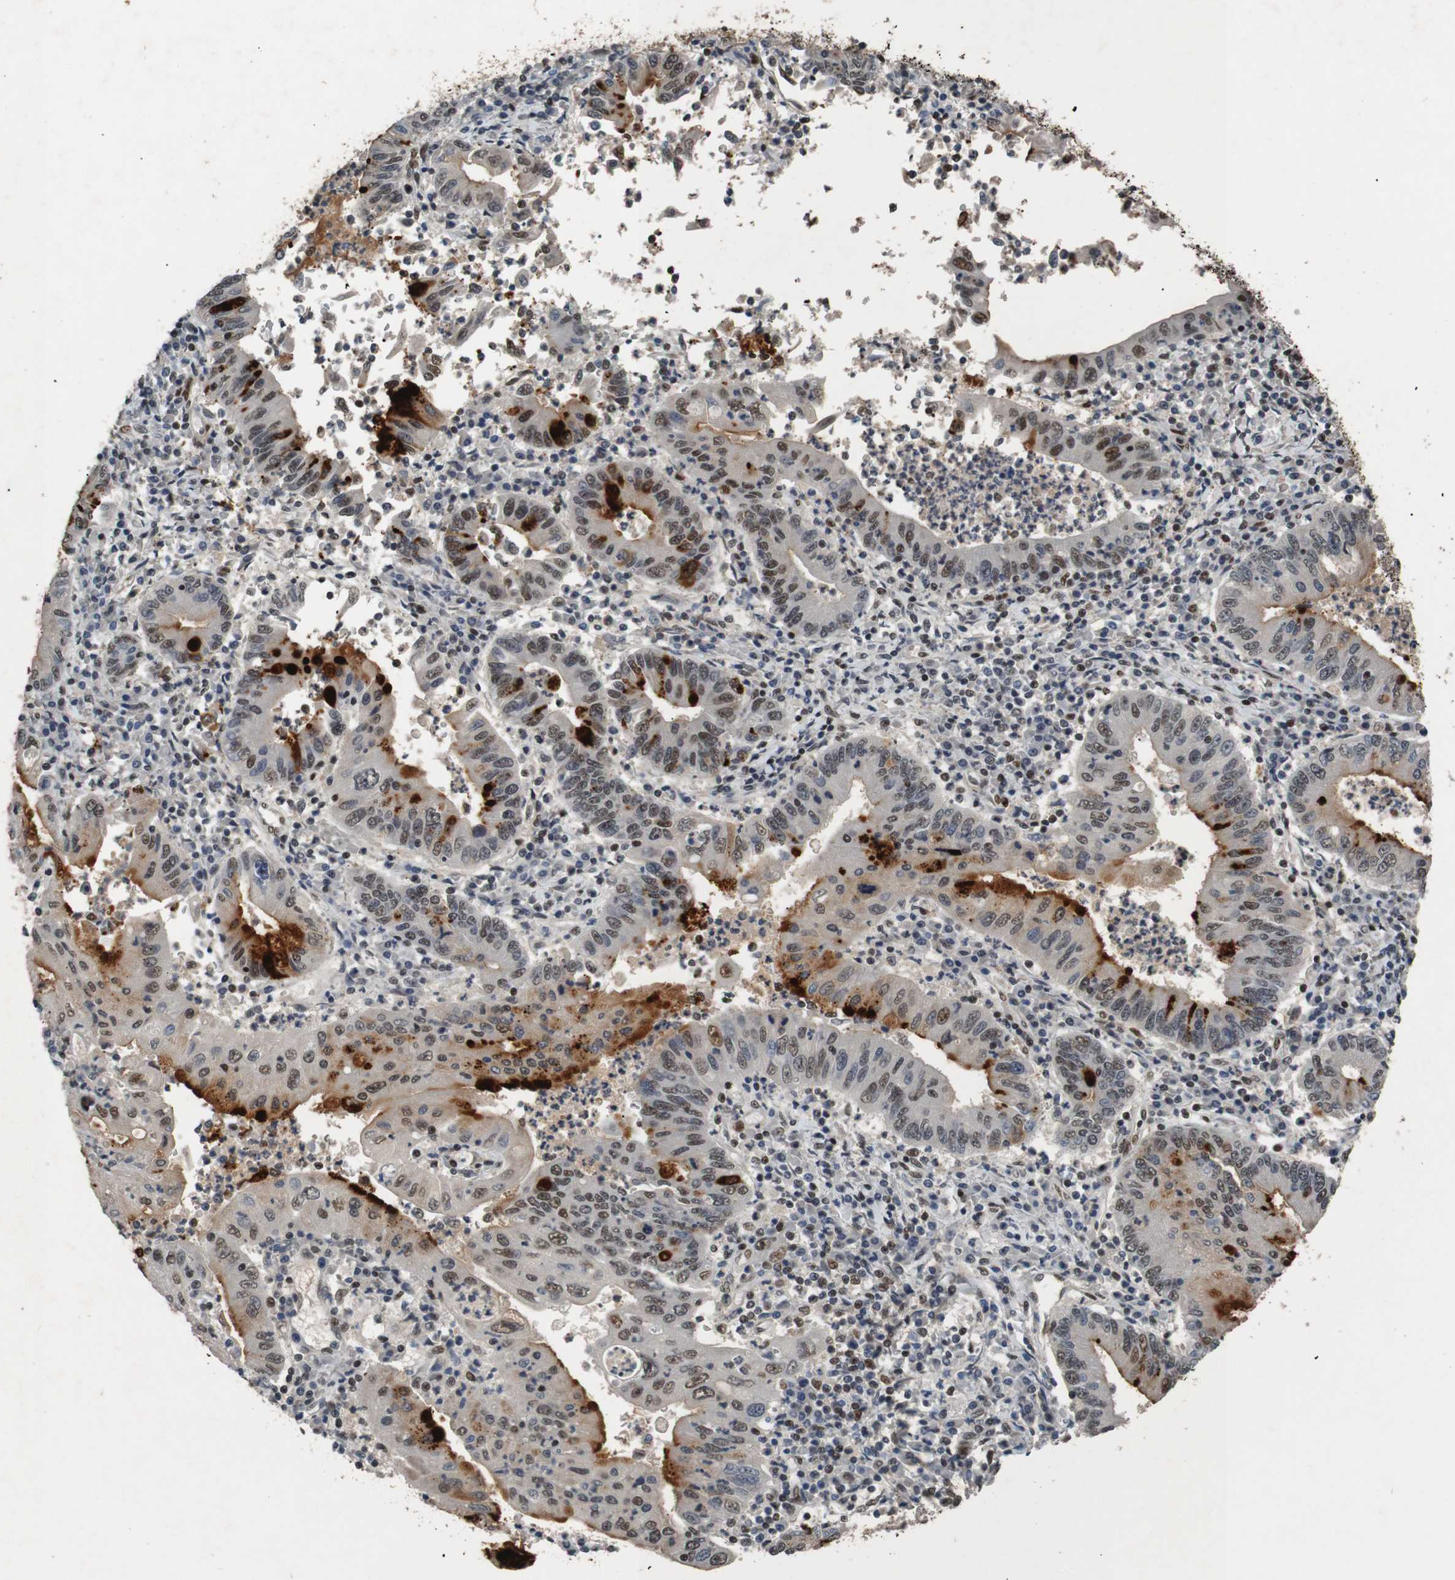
{"staining": {"intensity": "strong", "quantity": "25%-75%", "location": "cytoplasmic/membranous,nuclear"}, "tissue": "stomach cancer", "cell_type": "Tumor cells", "image_type": "cancer", "snomed": [{"axis": "morphology", "description": "Normal tissue, NOS"}, {"axis": "morphology", "description": "Adenocarcinoma, NOS"}, {"axis": "topography", "description": "Esophagus"}, {"axis": "topography", "description": "Stomach, upper"}, {"axis": "topography", "description": "Peripheral nerve tissue"}], "caption": "This photomicrograph reveals stomach cancer stained with immunohistochemistry to label a protein in brown. The cytoplasmic/membranous and nuclear of tumor cells show strong positivity for the protein. Nuclei are counter-stained blue.", "gene": "HEXIM1", "patient": {"sex": "male", "age": 62}}